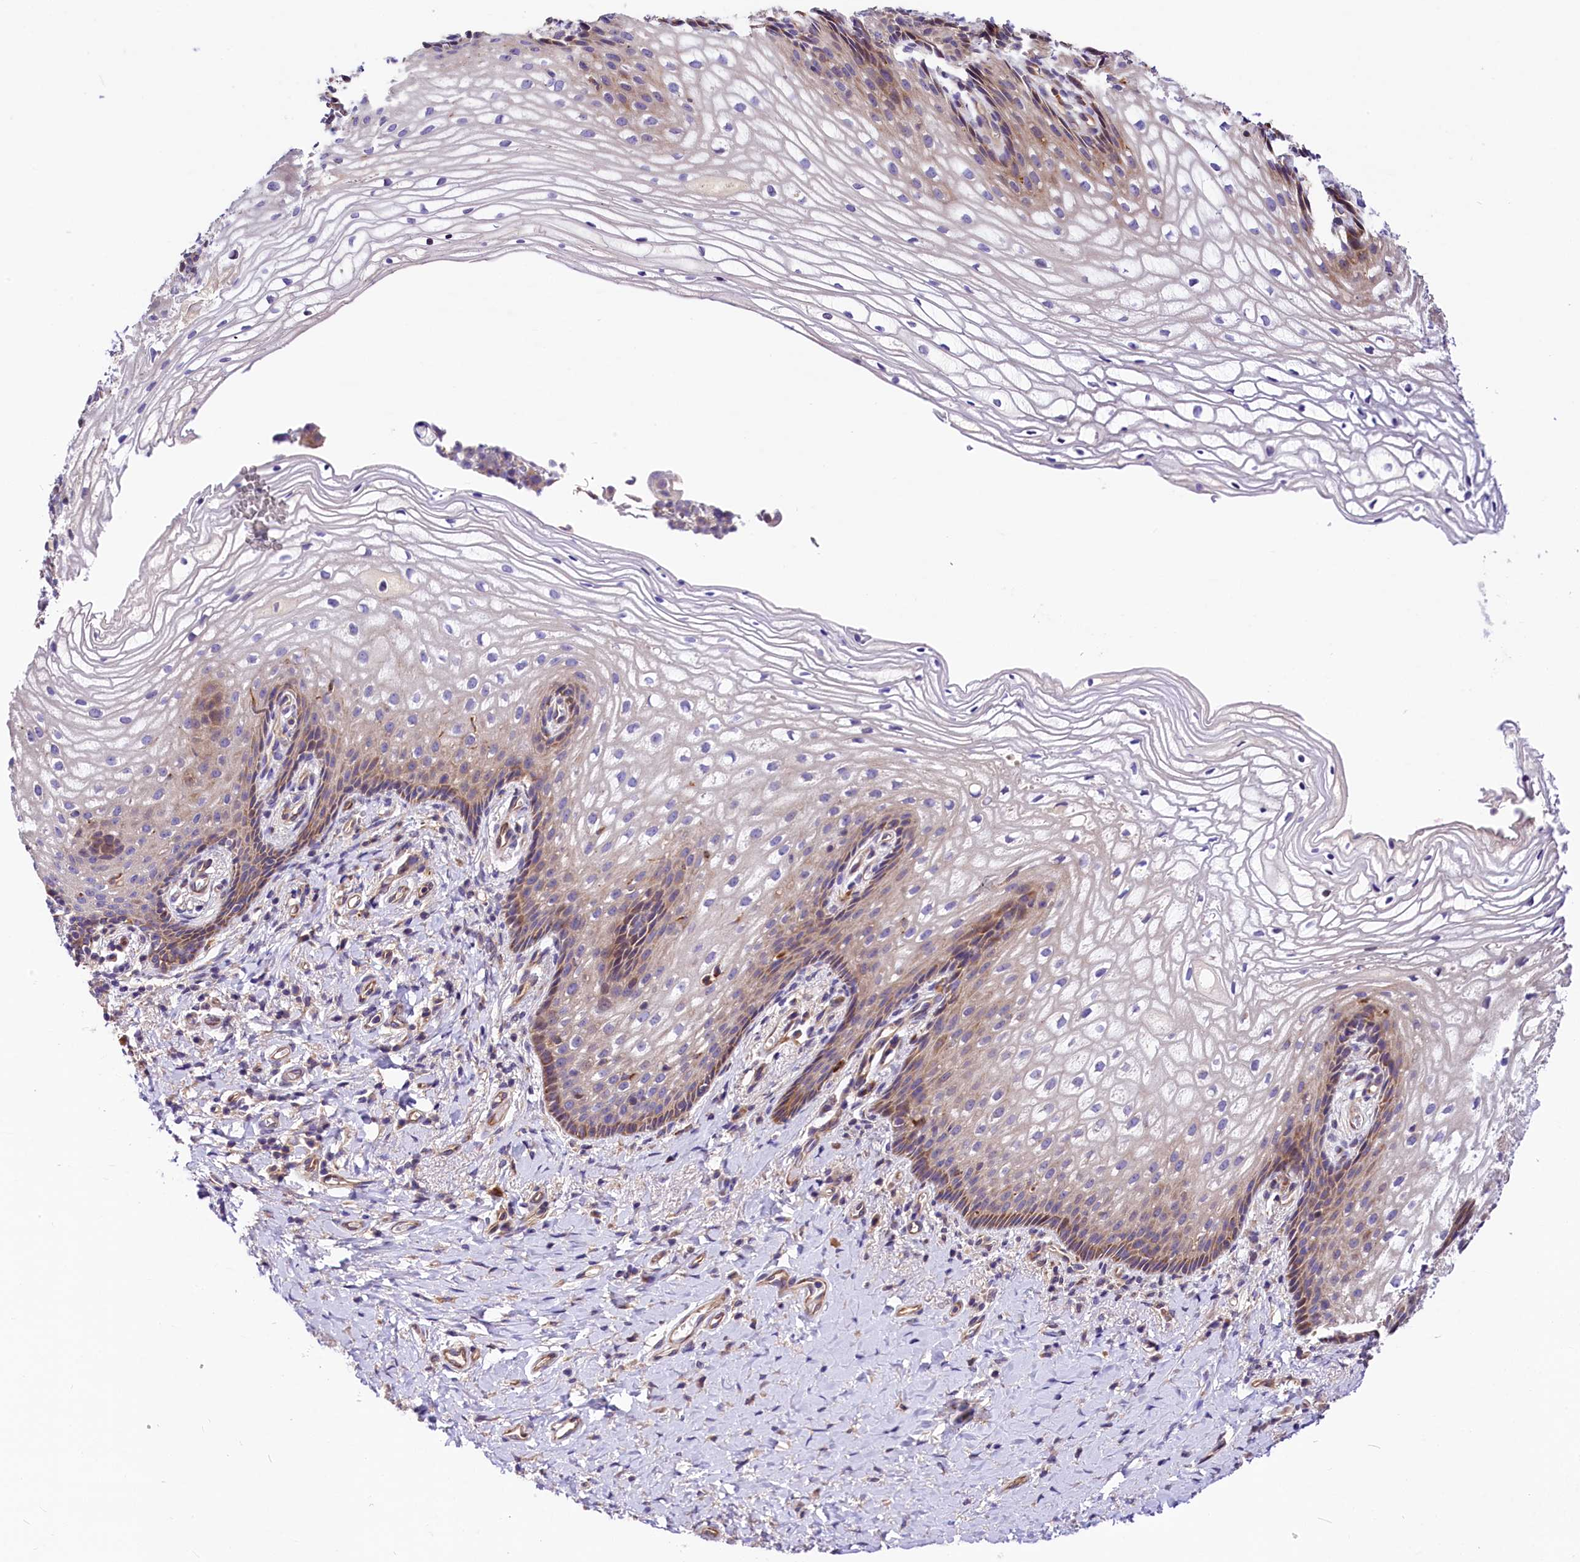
{"staining": {"intensity": "moderate", "quantity": "<25%", "location": "cytoplasmic/membranous"}, "tissue": "vagina", "cell_type": "Squamous epithelial cells", "image_type": "normal", "snomed": [{"axis": "morphology", "description": "Normal tissue, NOS"}, {"axis": "topography", "description": "Vagina"}], "caption": "Vagina stained with immunohistochemistry (IHC) shows moderate cytoplasmic/membranous positivity in approximately <25% of squamous epithelial cells. (brown staining indicates protein expression, while blue staining denotes nuclei).", "gene": "ARMC6", "patient": {"sex": "female", "age": 60}}